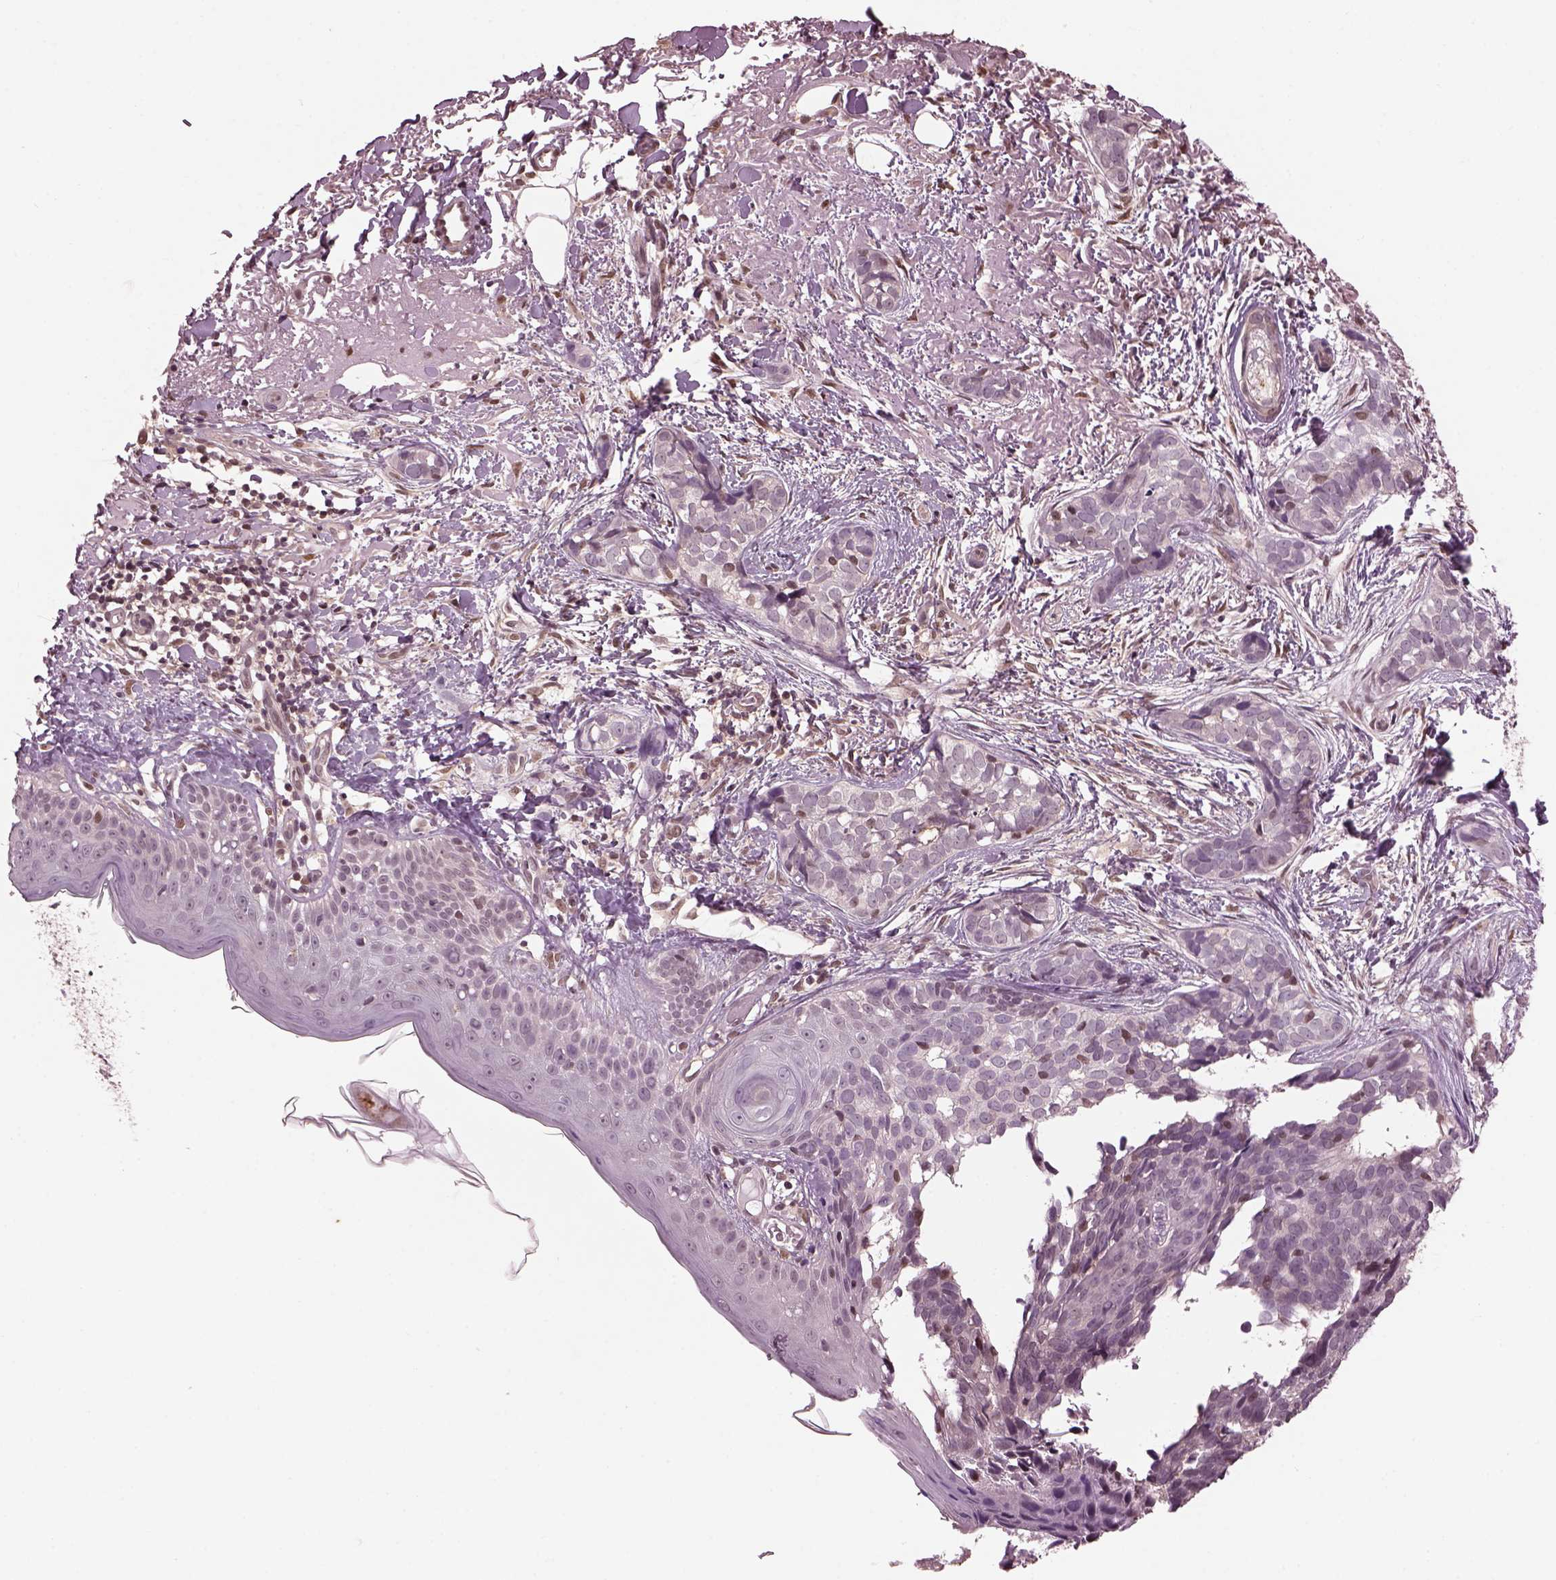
{"staining": {"intensity": "weak", "quantity": "<25%", "location": "nuclear"}, "tissue": "skin cancer", "cell_type": "Tumor cells", "image_type": "cancer", "snomed": [{"axis": "morphology", "description": "Basal cell carcinoma"}, {"axis": "topography", "description": "Skin"}], "caption": "A photomicrograph of human skin basal cell carcinoma is negative for staining in tumor cells. (Stains: DAB immunohistochemistry (IHC) with hematoxylin counter stain, Microscopy: brightfield microscopy at high magnification).", "gene": "SRI", "patient": {"sex": "male", "age": 87}}